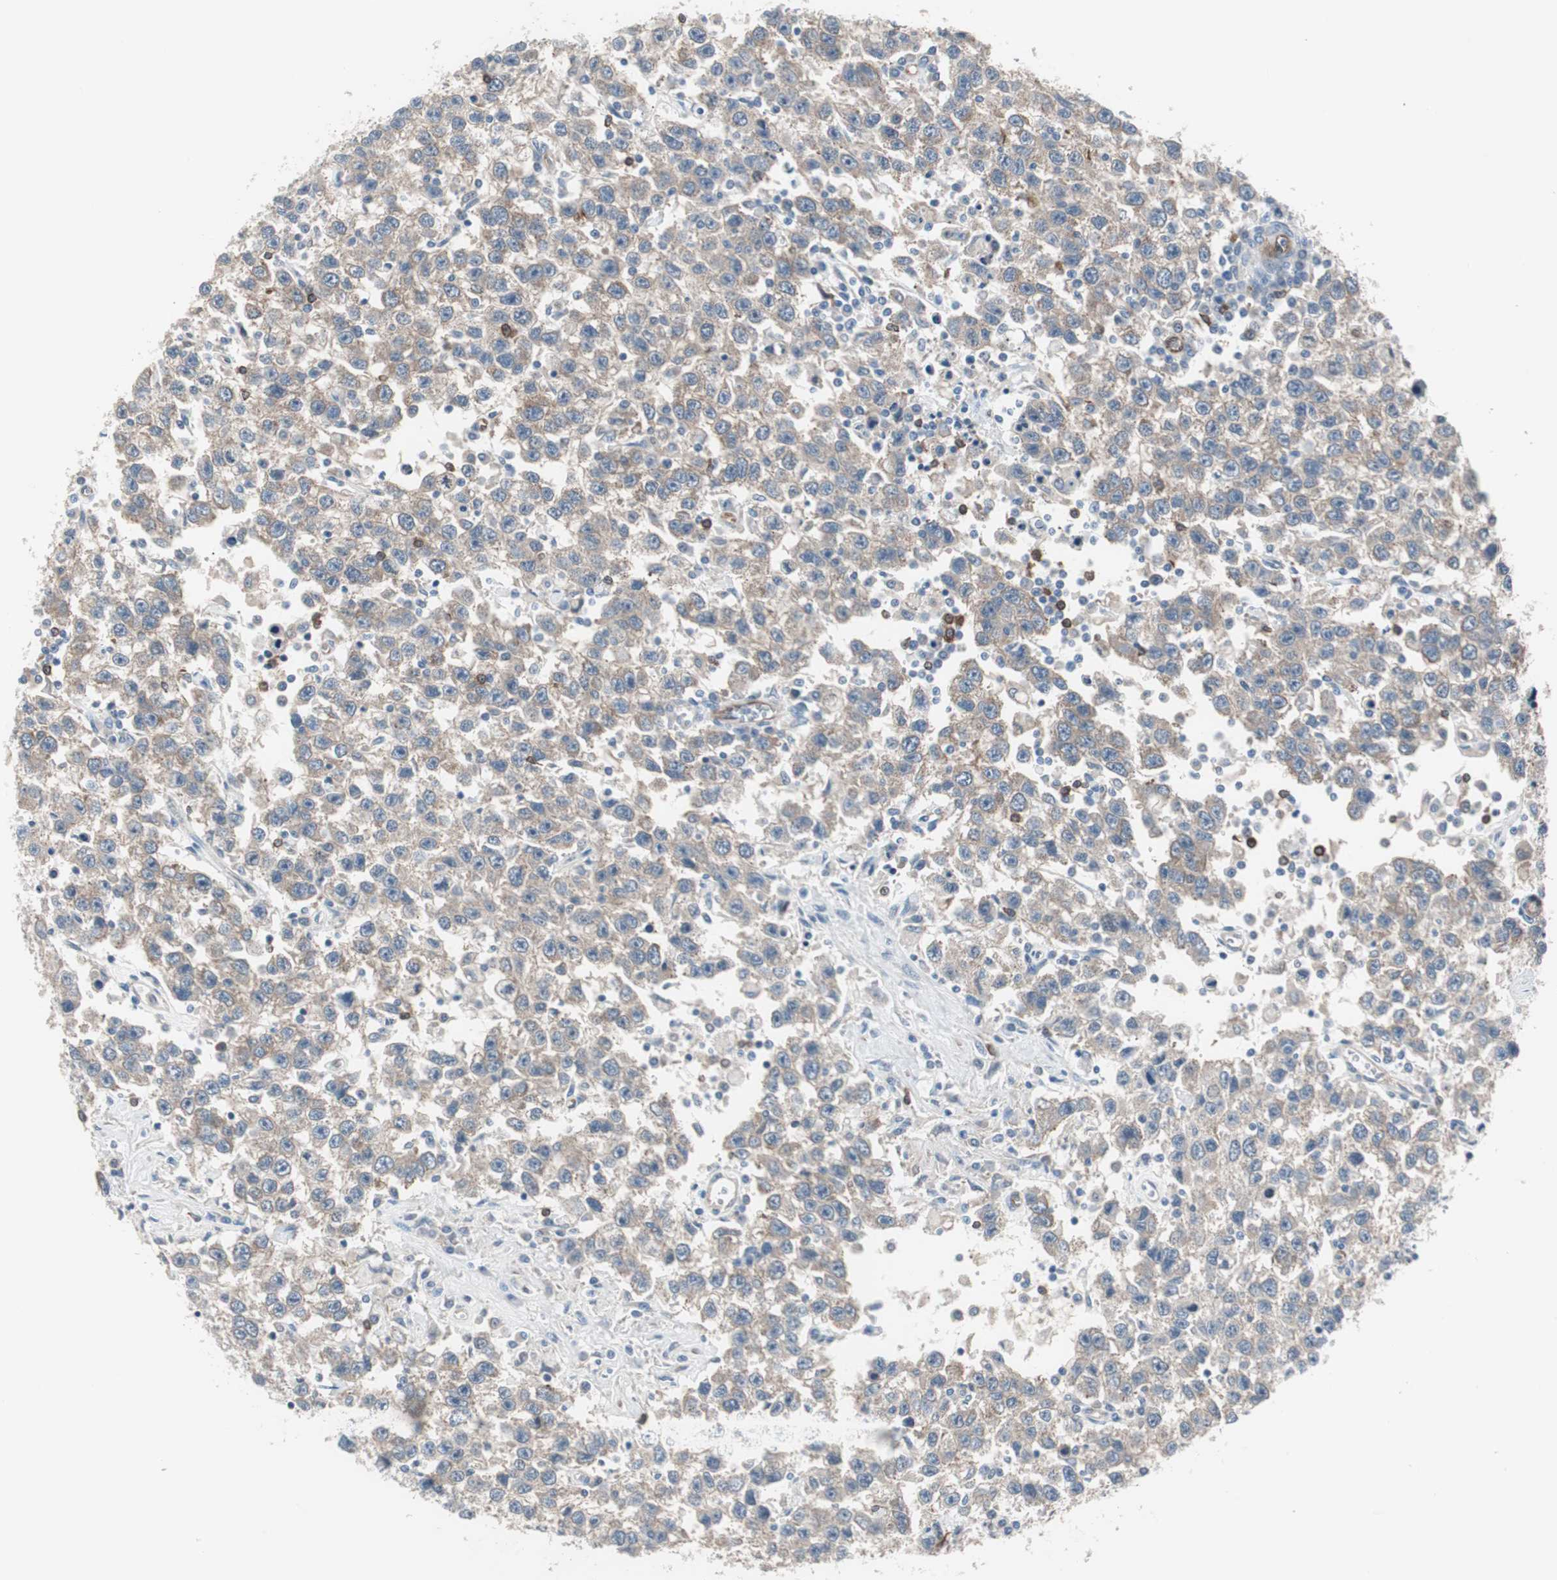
{"staining": {"intensity": "moderate", "quantity": ">75%", "location": "cytoplasmic/membranous"}, "tissue": "testis cancer", "cell_type": "Tumor cells", "image_type": "cancer", "snomed": [{"axis": "morphology", "description": "Seminoma, NOS"}, {"axis": "topography", "description": "Testis"}], "caption": "A histopathology image of human testis cancer (seminoma) stained for a protein exhibits moderate cytoplasmic/membranous brown staining in tumor cells. Ihc stains the protein of interest in brown and the nuclei are stained blue.", "gene": "SWAP70", "patient": {"sex": "male", "age": 41}}